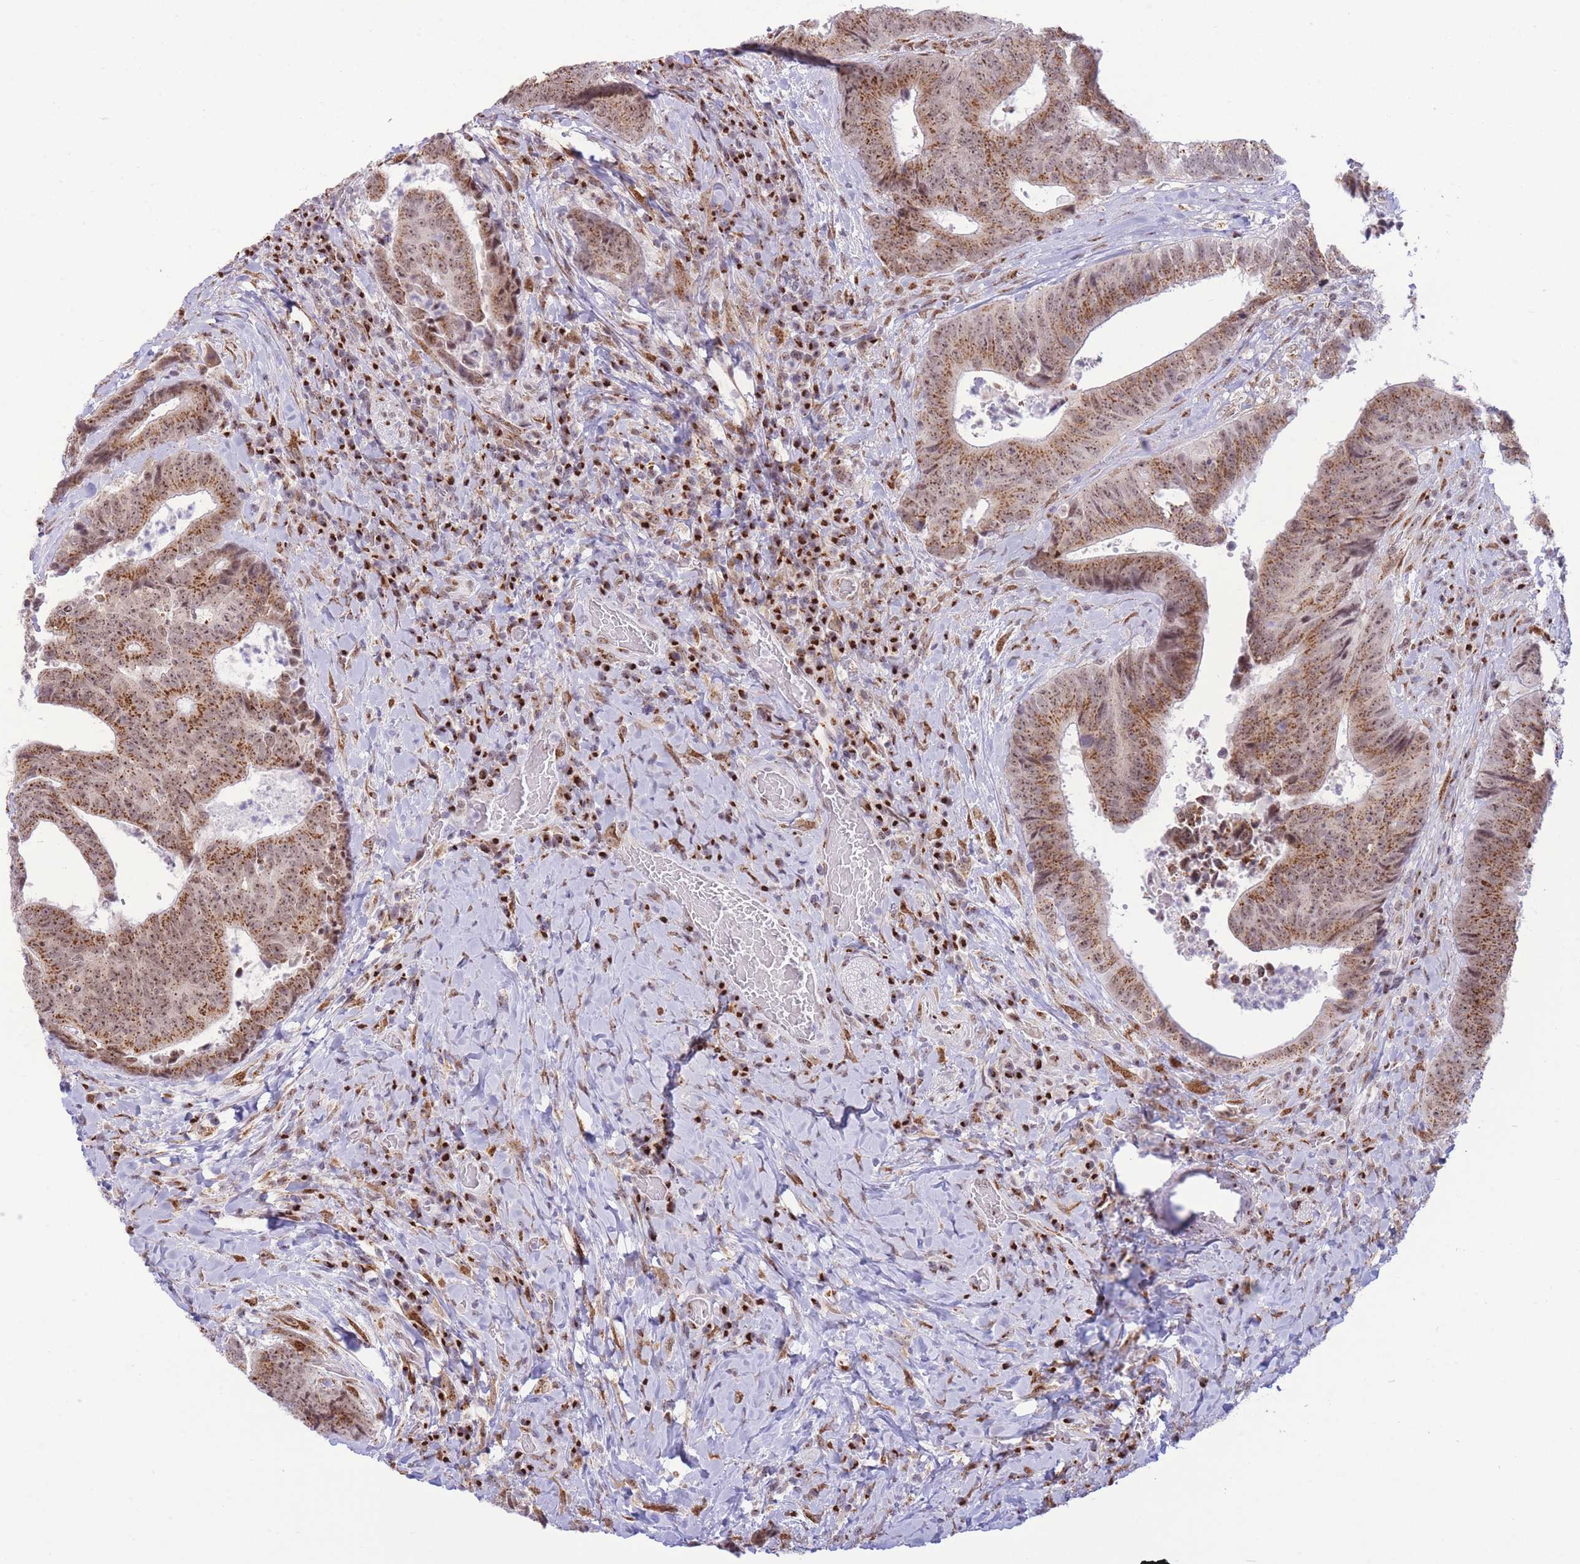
{"staining": {"intensity": "moderate", "quantity": ">75%", "location": "cytoplasmic/membranous,nuclear"}, "tissue": "colorectal cancer", "cell_type": "Tumor cells", "image_type": "cancer", "snomed": [{"axis": "morphology", "description": "Adenocarcinoma, NOS"}, {"axis": "topography", "description": "Rectum"}], "caption": "A medium amount of moderate cytoplasmic/membranous and nuclear positivity is appreciated in approximately >75% of tumor cells in colorectal adenocarcinoma tissue. (Brightfield microscopy of DAB IHC at high magnification).", "gene": "INO80C", "patient": {"sex": "male", "age": 72}}